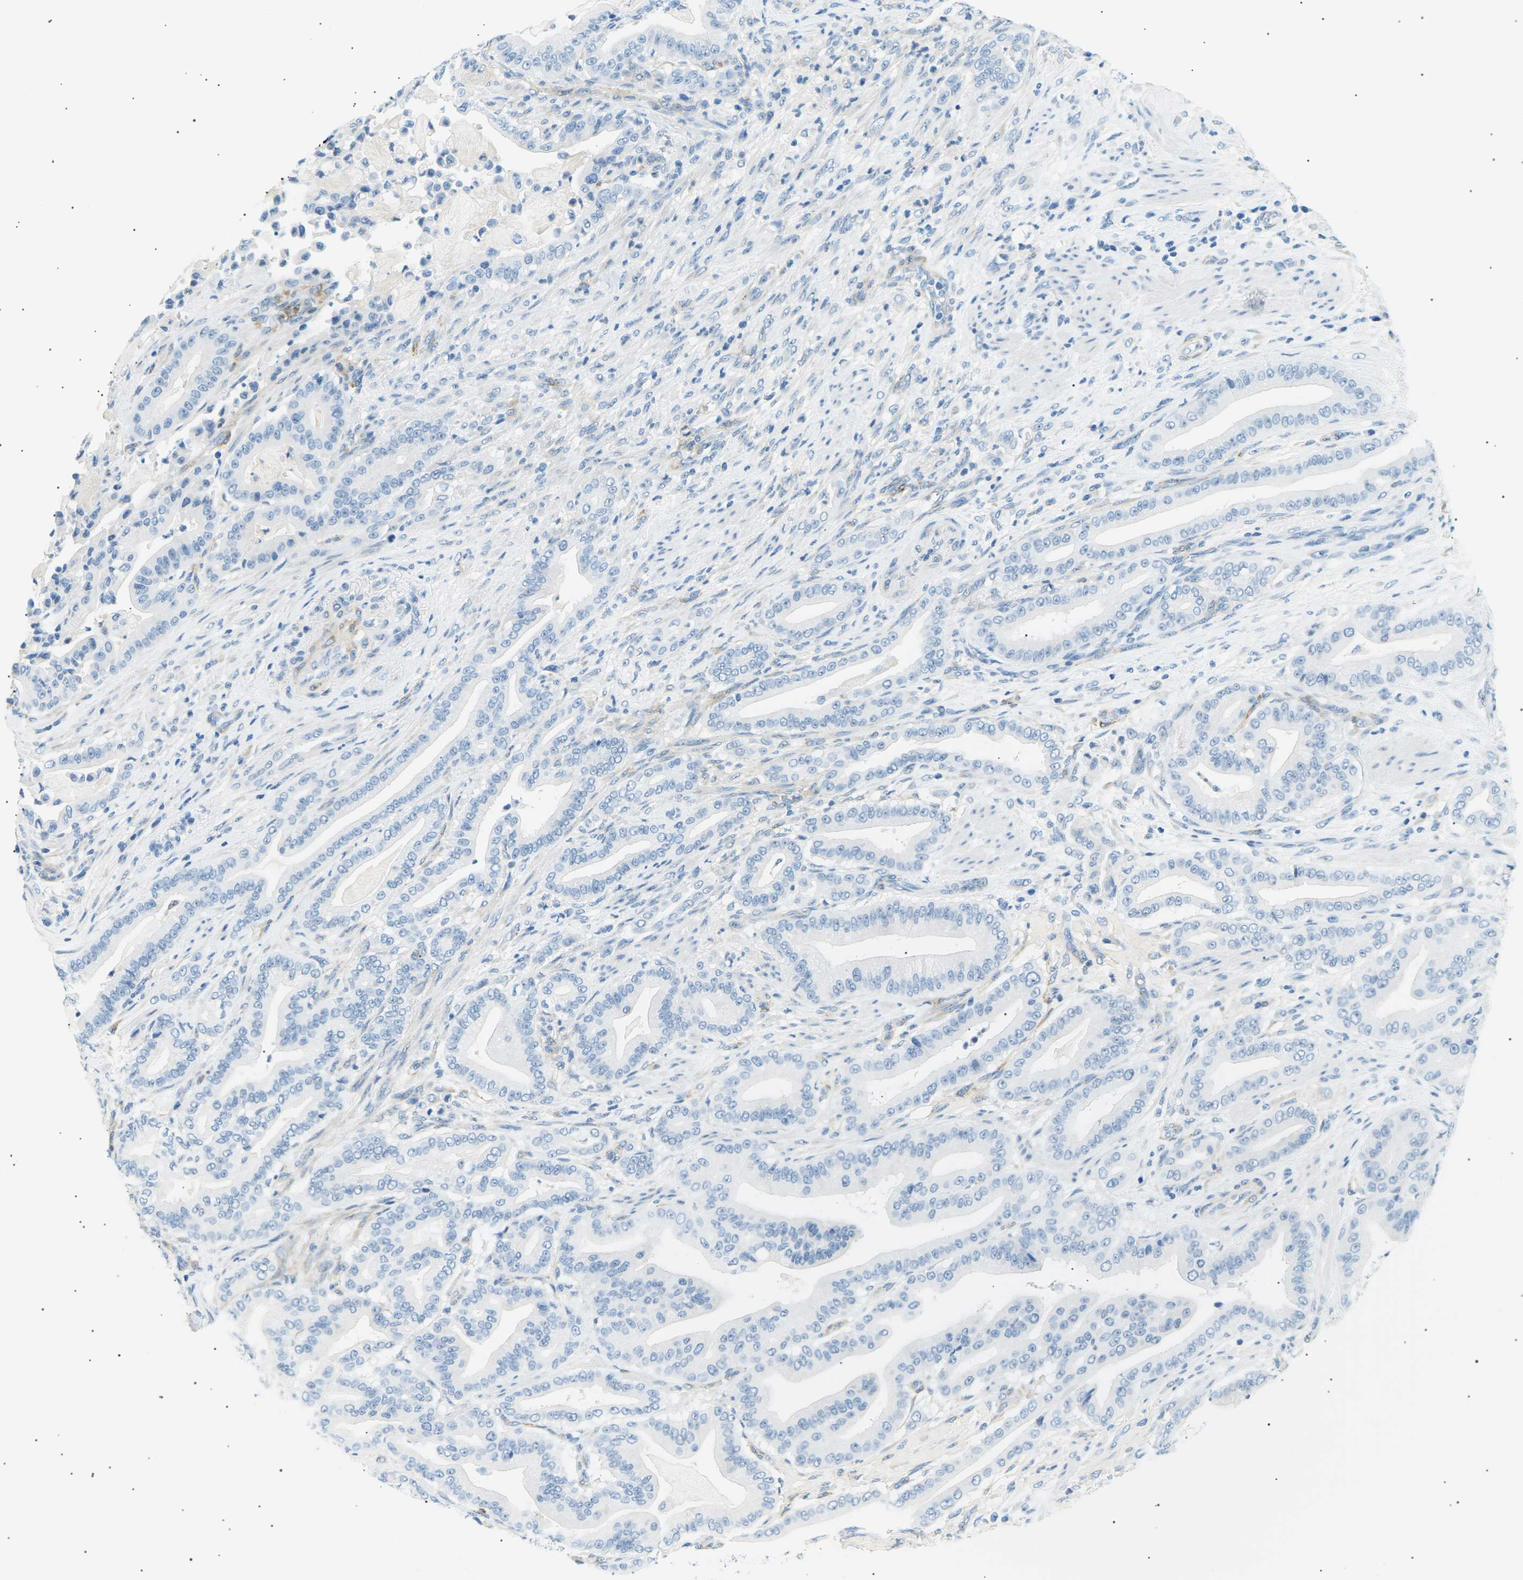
{"staining": {"intensity": "negative", "quantity": "none", "location": "none"}, "tissue": "pancreatic cancer", "cell_type": "Tumor cells", "image_type": "cancer", "snomed": [{"axis": "morphology", "description": "Normal tissue, NOS"}, {"axis": "morphology", "description": "Adenocarcinoma, NOS"}, {"axis": "topography", "description": "Pancreas"}], "caption": "High power microscopy histopathology image of an immunohistochemistry (IHC) micrograph of adenocarcinoma (pancreatic), revealing no significant positivity in tumor cells.", "gene": "SEPTIN5", "patient": {"sex": "male", "age": 63}}